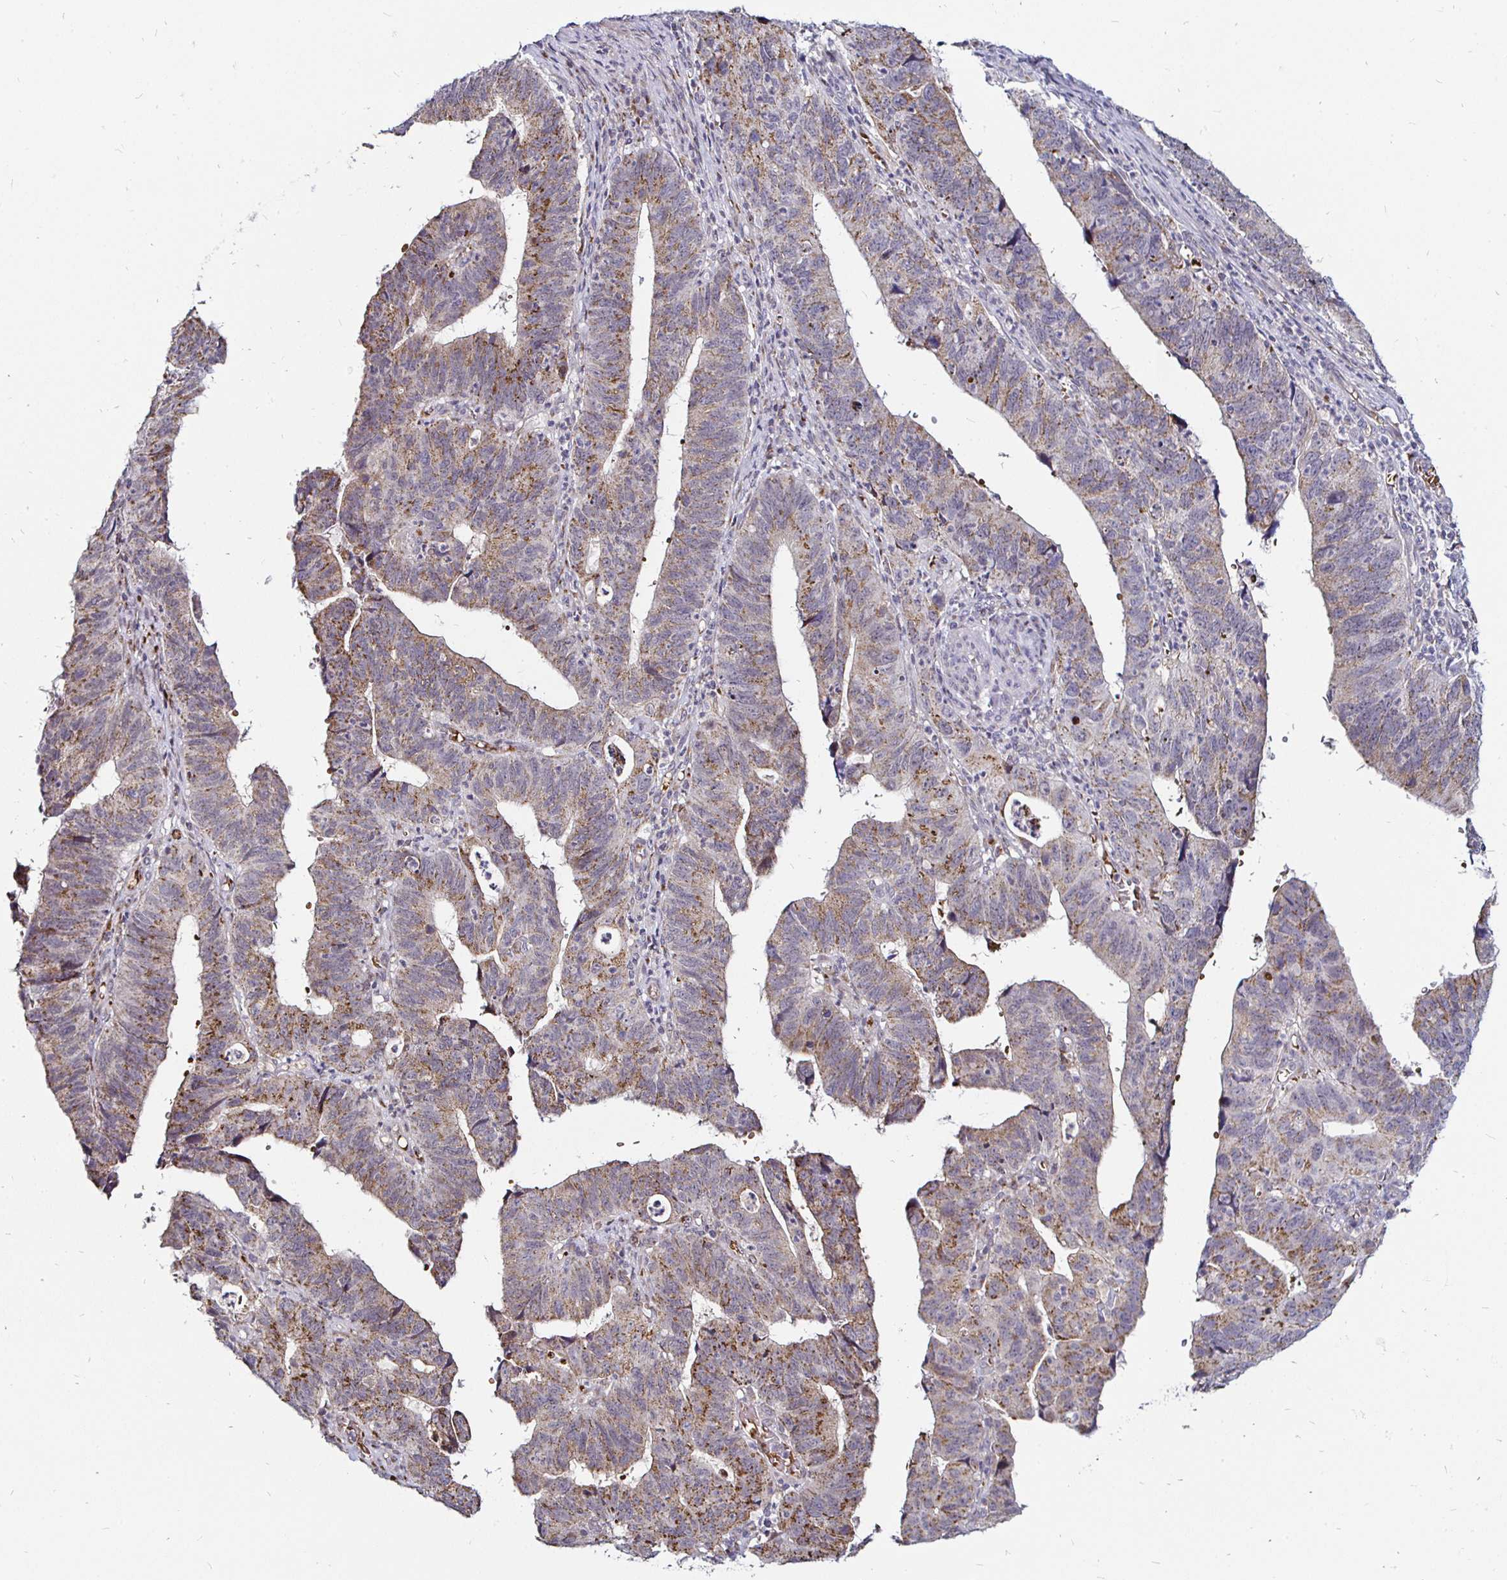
{"staining": {"intensity": "weak", "quantity": "25%-75%", "location": "cytoplasmic/membranous"}, "tissue": "stomach cancer", "cell_type": "Tumor cells", "image_type": "cancer", "snomed": [{"axis": "morphology", "description": "Adenocarcinoma, NOS"}, {"axis": "topography", "description": "Stomach"}], "caption": "Stomach cancer (adenocarcinoma) stained with a protein marker displays weak staining in tumor cells.", "gene": "ATG3", "patient": {"sex": "male", "age": 59}}